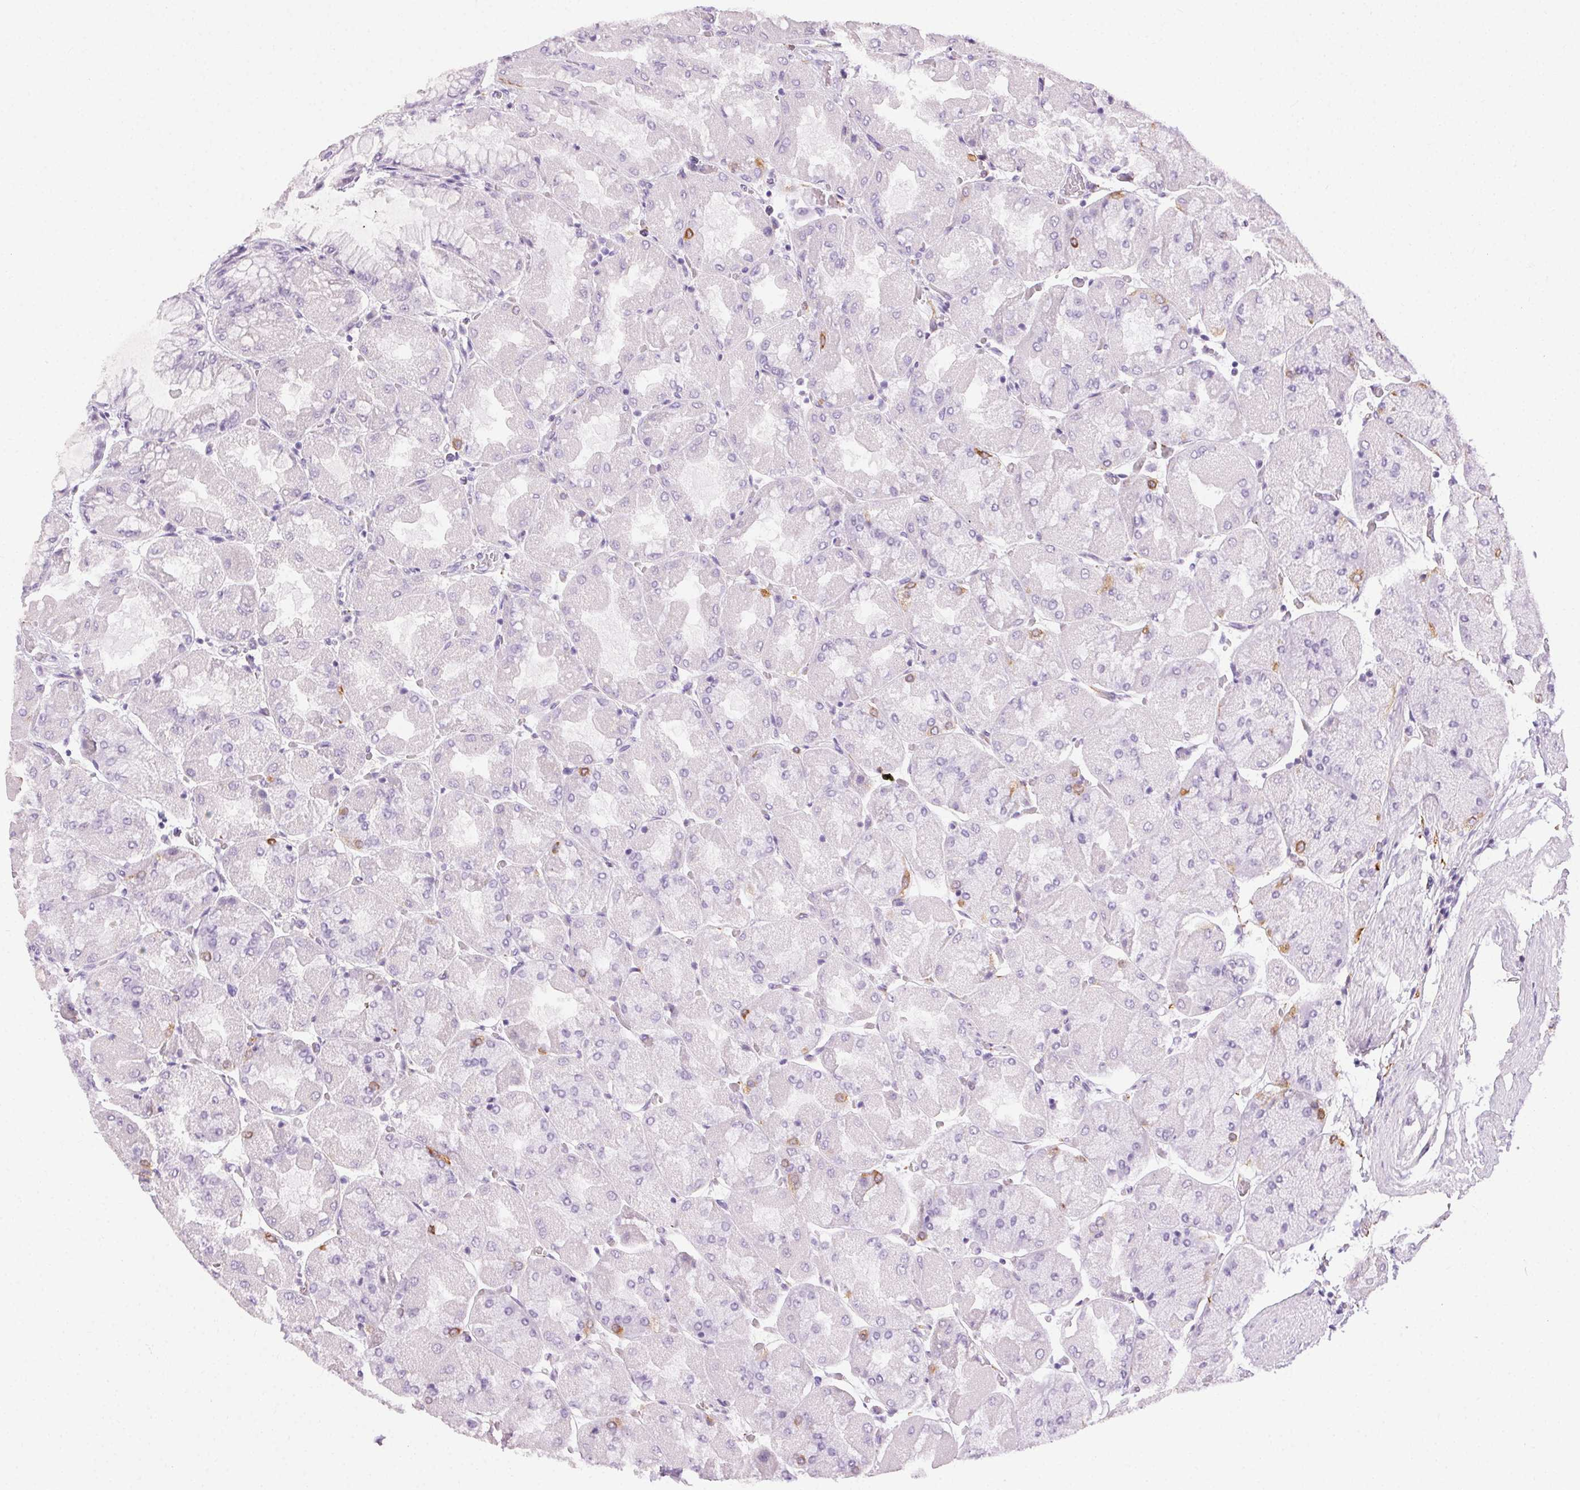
{"staining": {"intensity": "moderate", "quantity": "<25%", "location": "cytoplasmic/membranous"}, "tissue": "stomach", "cell_type": "Glandular cells", "image_type": "normal", "snomed": [{"axis": "morphology", "description": "Normal tissue, NOS"}, {"axis": "topography", "description": "Stomach"}], "caption": "DAB immunohistochemical staining of benign stomach displays moderate cytoplasmic/membranous protein staining in about <25% of glandular cells.", "gene": "CADPS", "patient": {"sex": "female", "age": 61}}